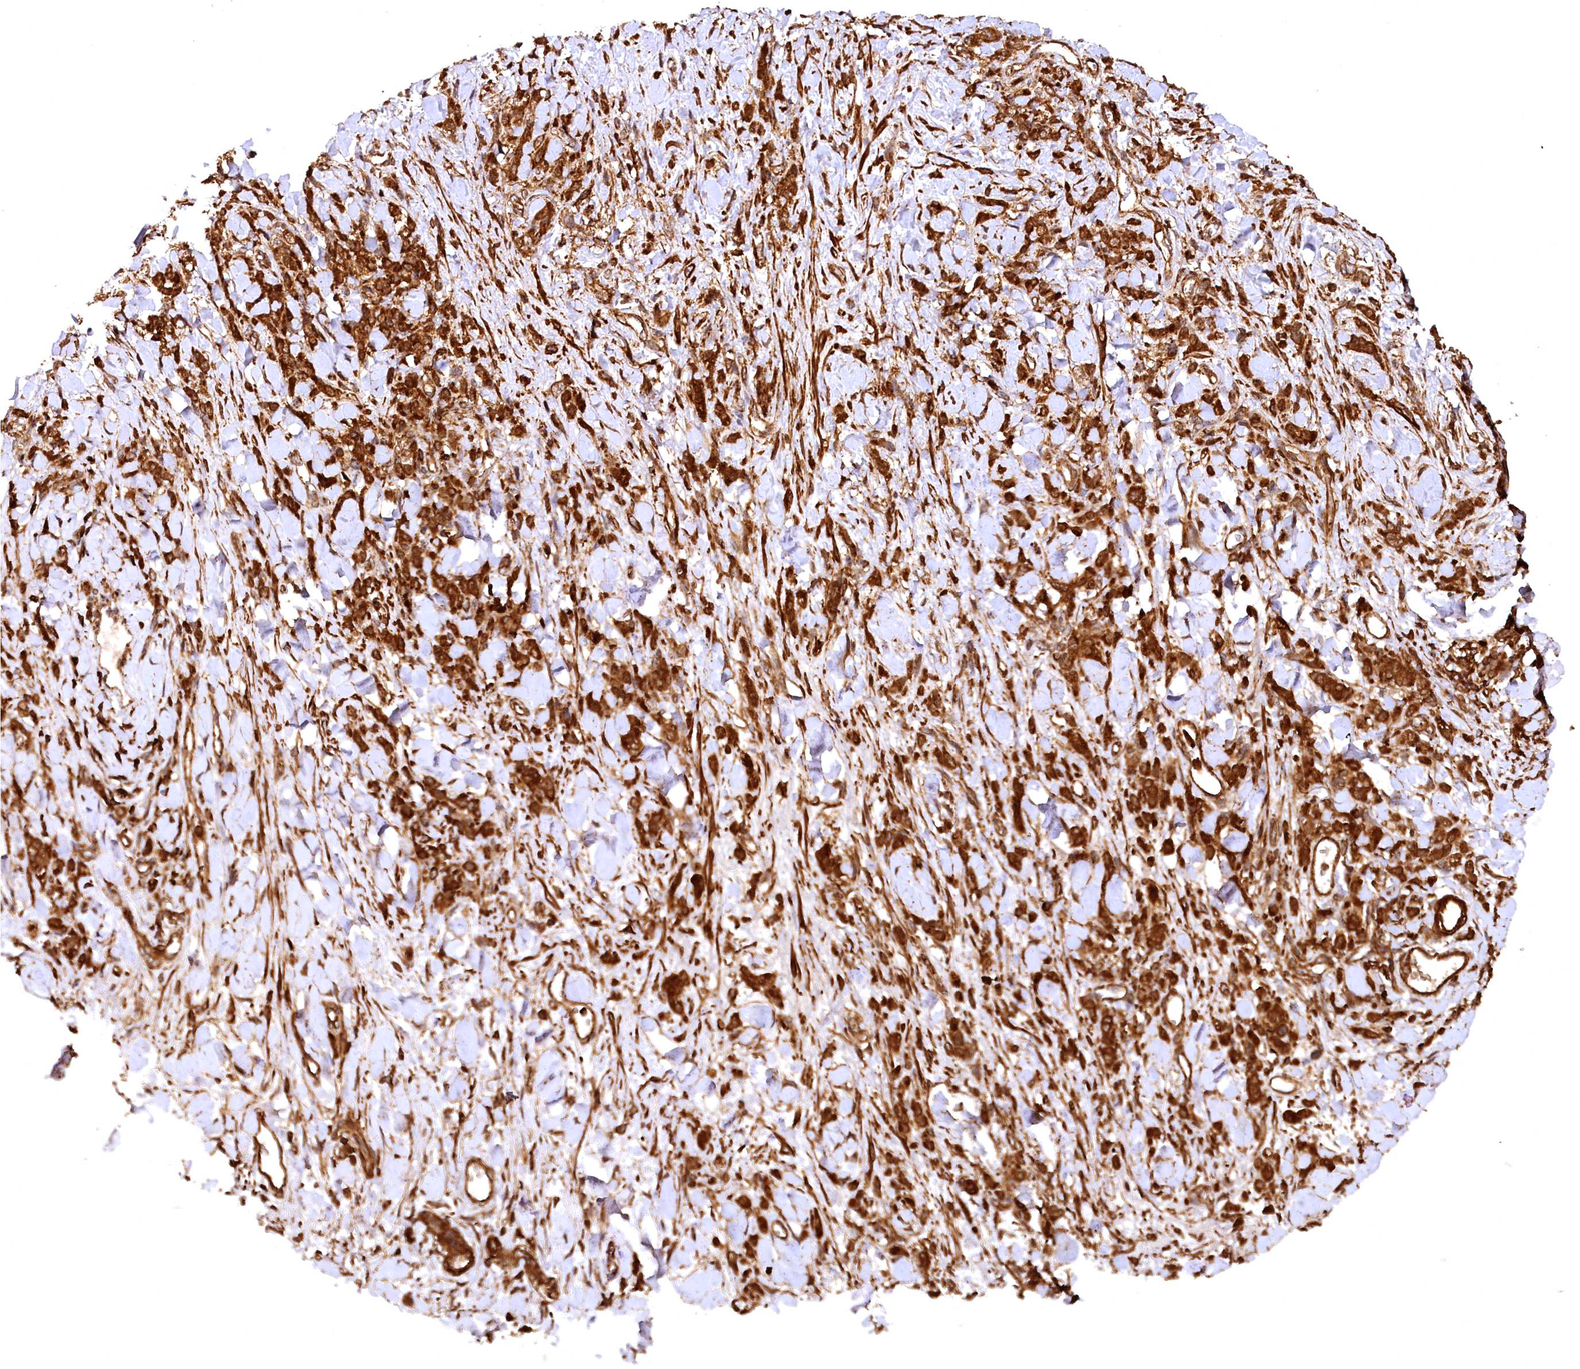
{"staining": {"intensity": "strong", "quantity": ">75%", "location": "cytoplasmic/membranous"}, "tissue": "stomach cancer", "cell_type": "Tumor cells", "image_type": "cancer", "snomed": [{"axis": "morphology", "description": "Normal tissue, NOS"}, {"axis": "morphology", "description": "Adenocarcinoma, NOS"}, {"axis": "topography", "description": "Stomach"}], "caption": "Tumor cells display high levels of strong cytoplasmic/membranous staining in about >75% of cells in adenocarcinoma (stomach). (IHC, brightfield microscopy, high magnification).", "gene": "STUB1", "patient": {"sex": "male", "age": 82}}